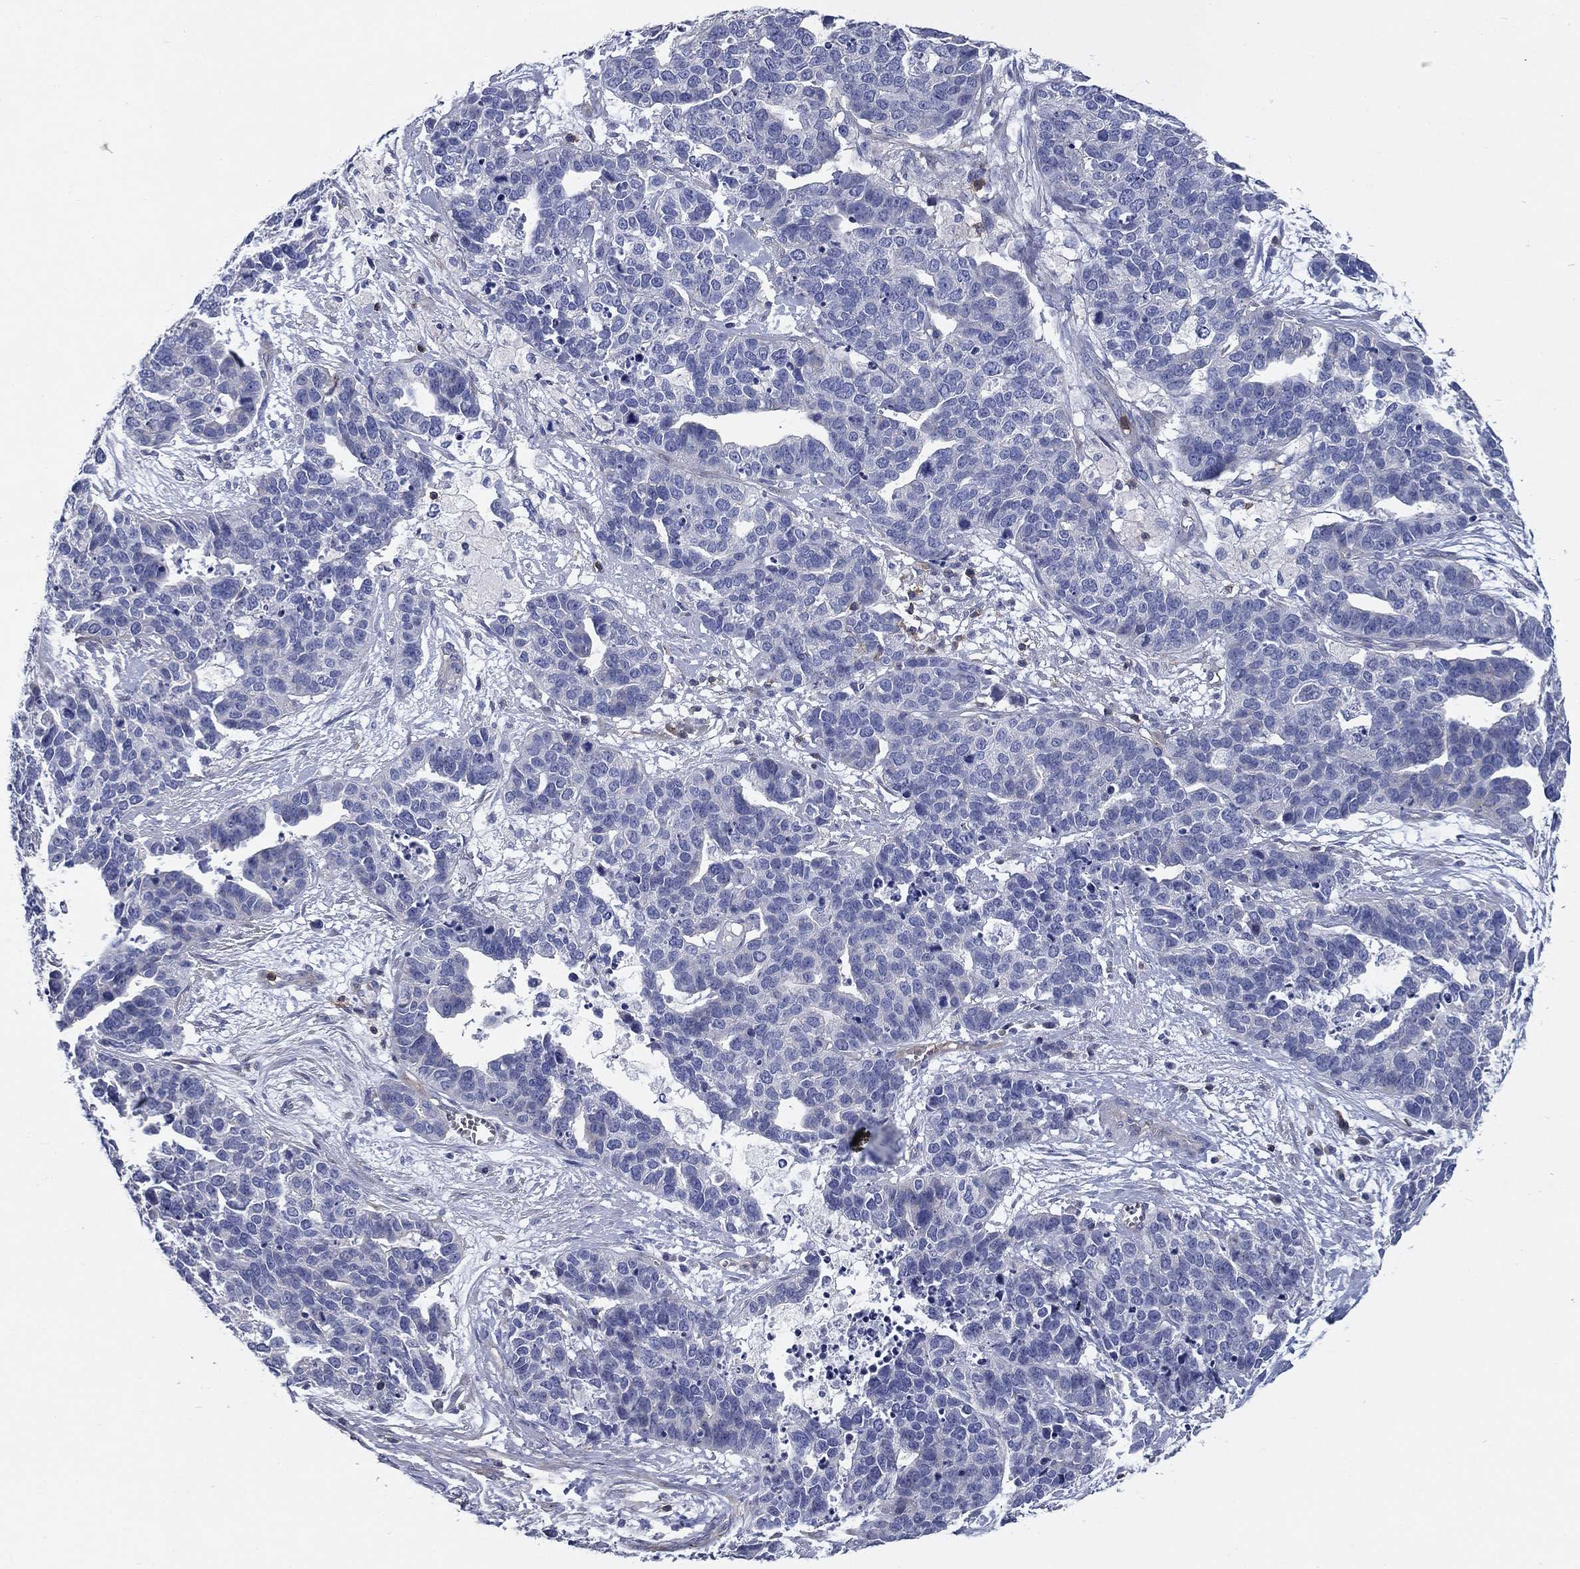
{"staining": {"intensity": "negative", "quantity": "none", "location": "none"}, "tissue": "ovarian cancer", "cell_type": "Tumor cells", "image_type": "cancer", "snomed": [{"axis": "morphology", "description": "Carcinoma, endometroid"}, {"axis": "topography", "description": "Ovary"}], "caption": "This is a photomicrograph of IHC staining of endometroid carcinoma (ovarian), which shows no positivity in tumor cells.", "gene": "SIT1", "patient": {"sex": "female", "age": 65}}